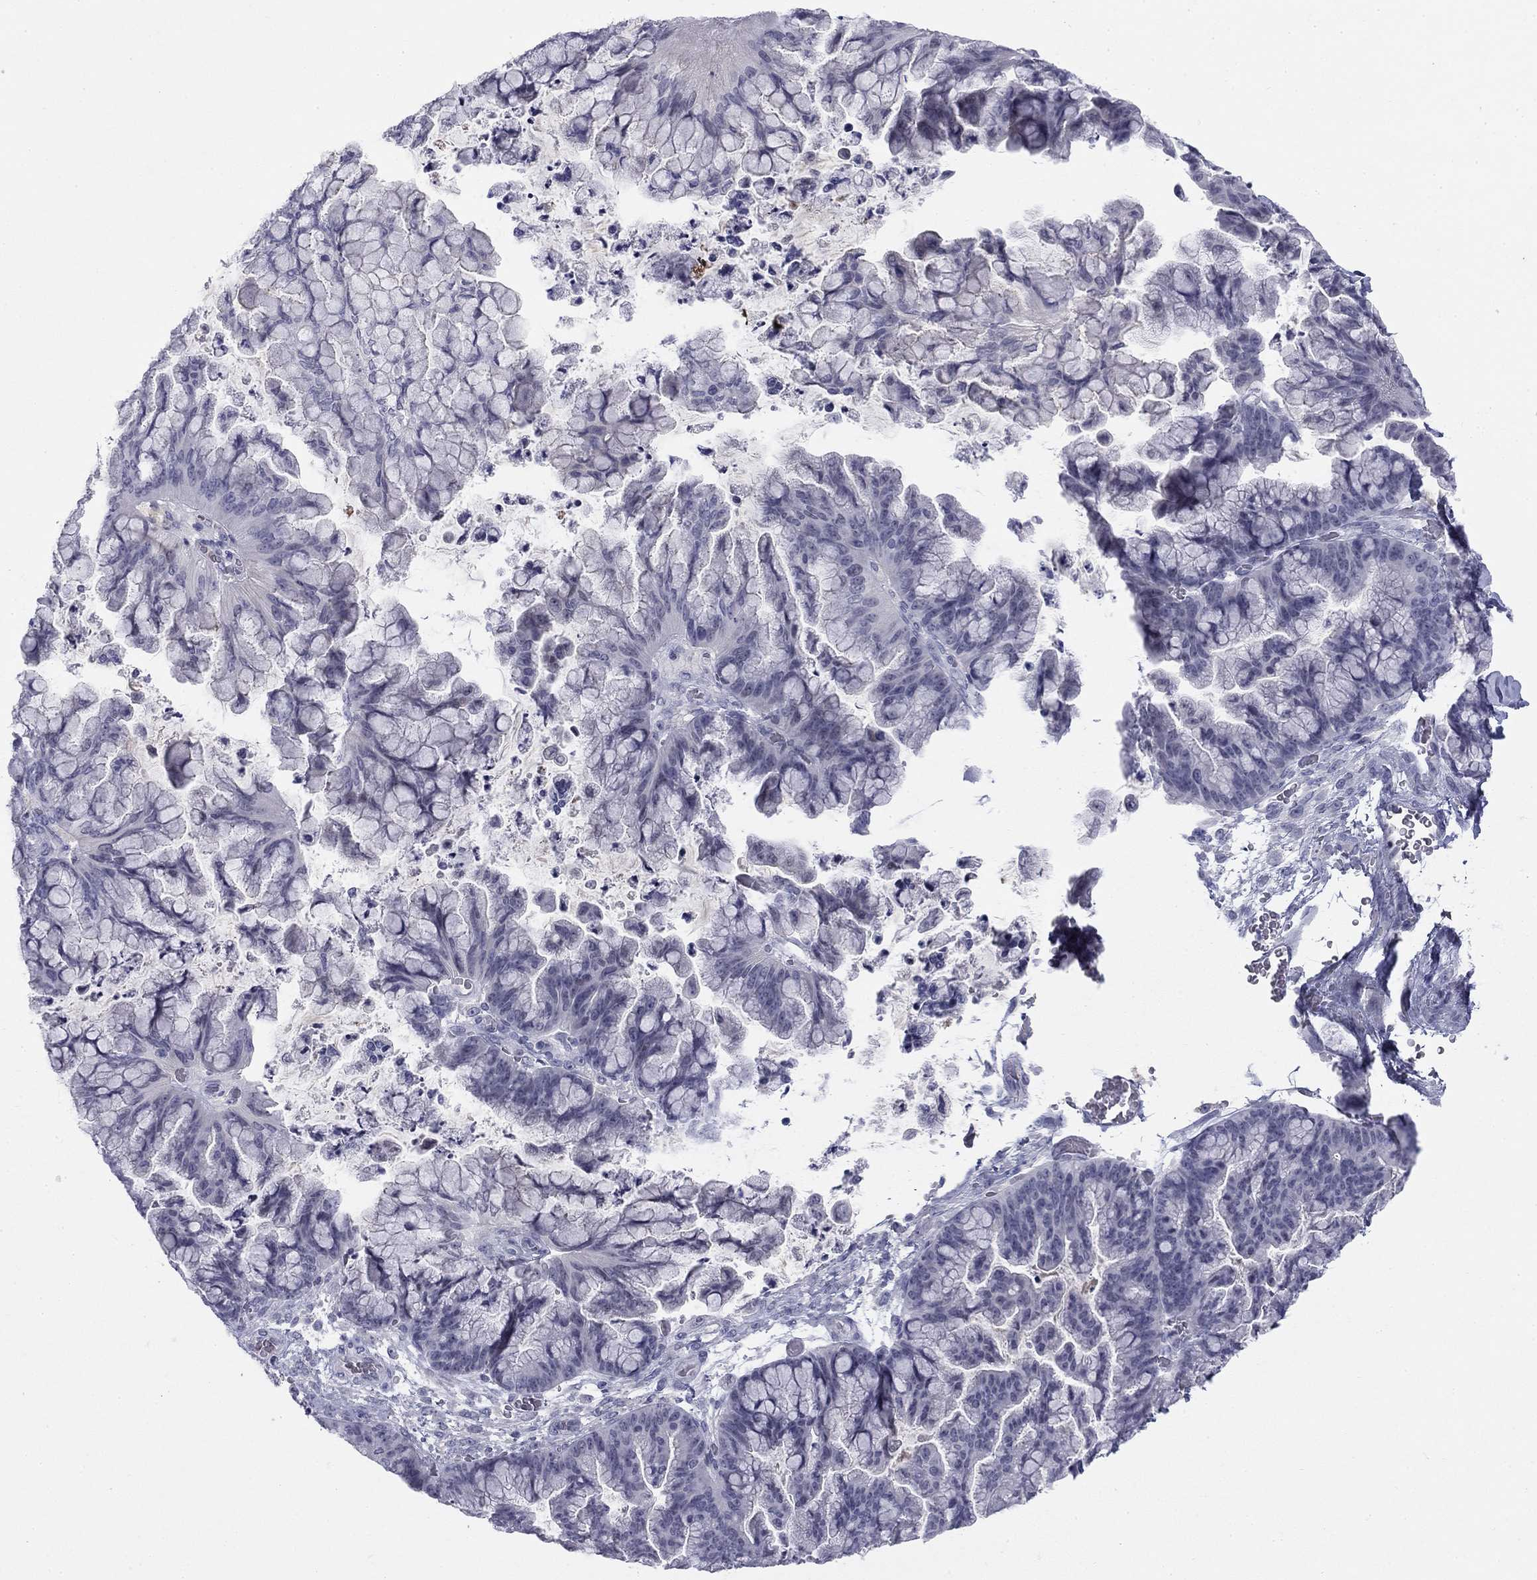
{"staining": {"intensity": "negative", "quantity": "none", "location": "none"}, "tissue": "ovarian cancer", "cell_type": "Tumor cells", "image_type": "cancer", "snomed": [{"axis": "morphology", "description": "Cystadenocarcinoma, mucinous, NOS"}, {"axis": "topography", "description": "Ovary"}], "caption": "Immunohistochemical staining of ovarian cancer (mucinous cystadenocarcinoma) exhibits no significant positivity in tumor cells. (DAB immunohistochemistry, high magnification).", "gene": "TFAP2B", "patient": {"sex": "female", "age": 67}}